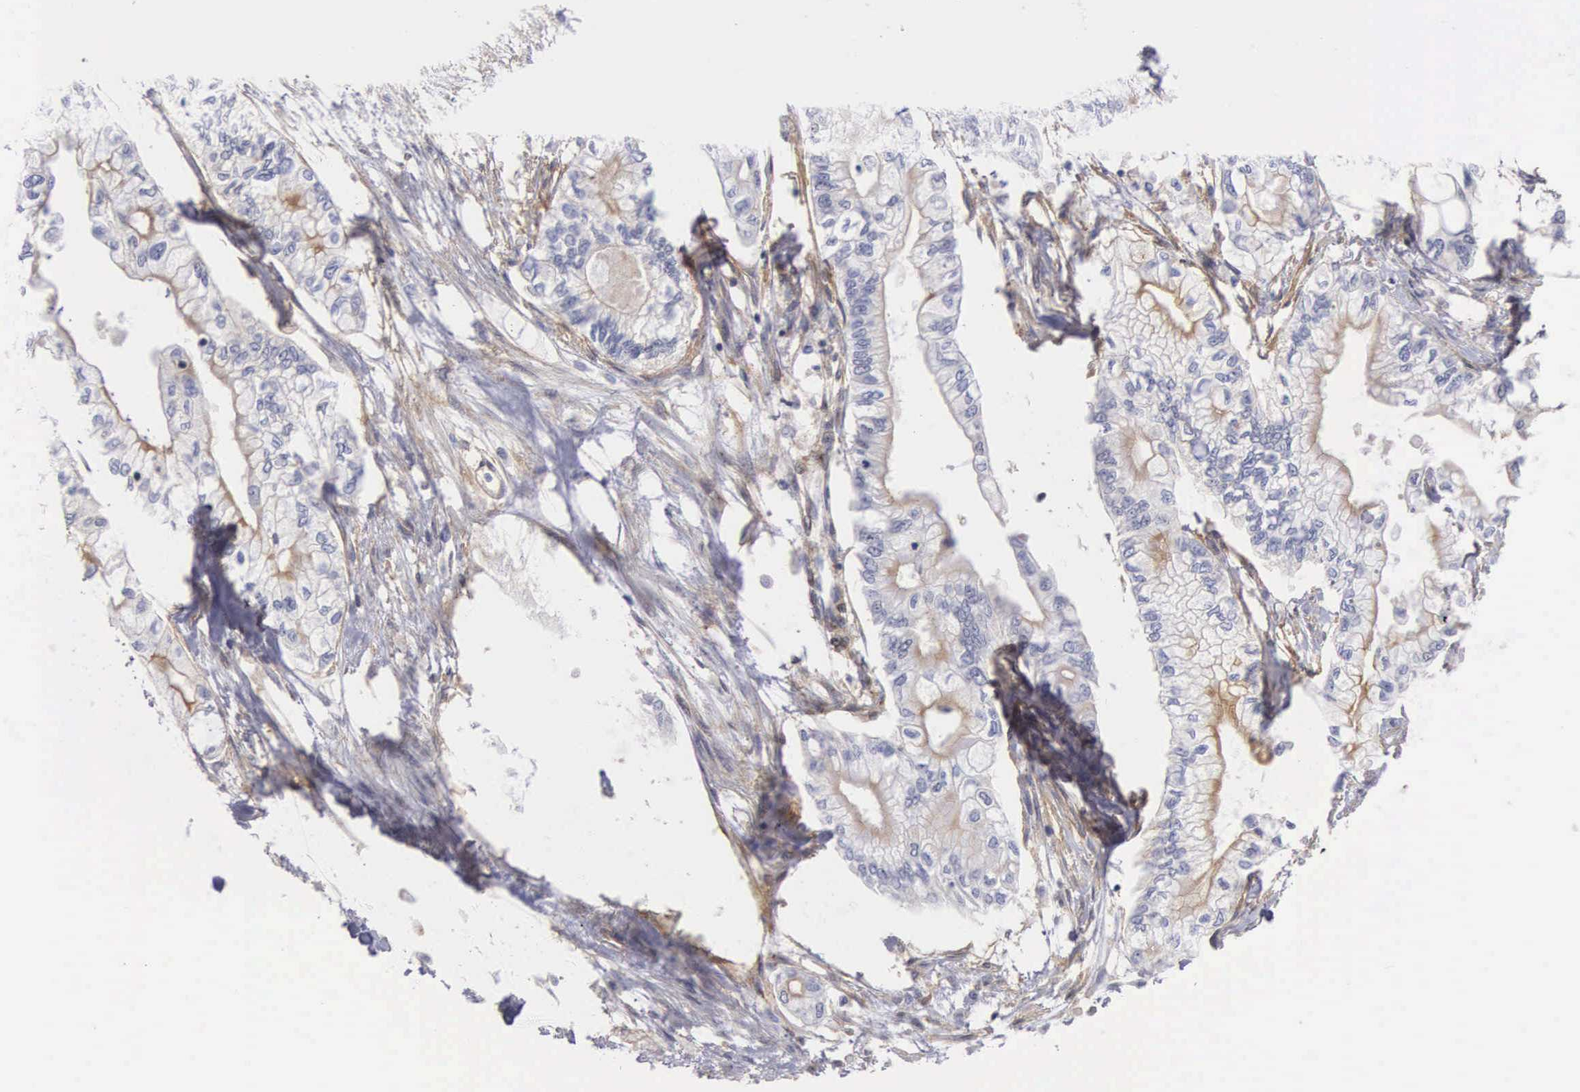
{"staining": {"intensity": "weak", "quantity": "<25%", "location": "cytoplasmic/membranous"}, "tissue": "pancreatic cancer", "cell_type": "Tumor cells", "image_type": "cancer", "snomed": [{"axis": "morphology", "description": "Adenocarcinoma, NOS"}, {"axis": "topography", "description": "Pancreas"}], "caption": "High magnification brightfield microscopy of adenocarcinoma (pancreatic) stained with DAB (3,3'-diaminobenzidine) (brown) and counterstained with hematoxylin (blue): tumor cells show no significant staining. (DAB (3,3'-diaminobenzidine) IHC, high magnification).", "gene": "NR4A2", "patient": {"sex": "male", "age": 79}}